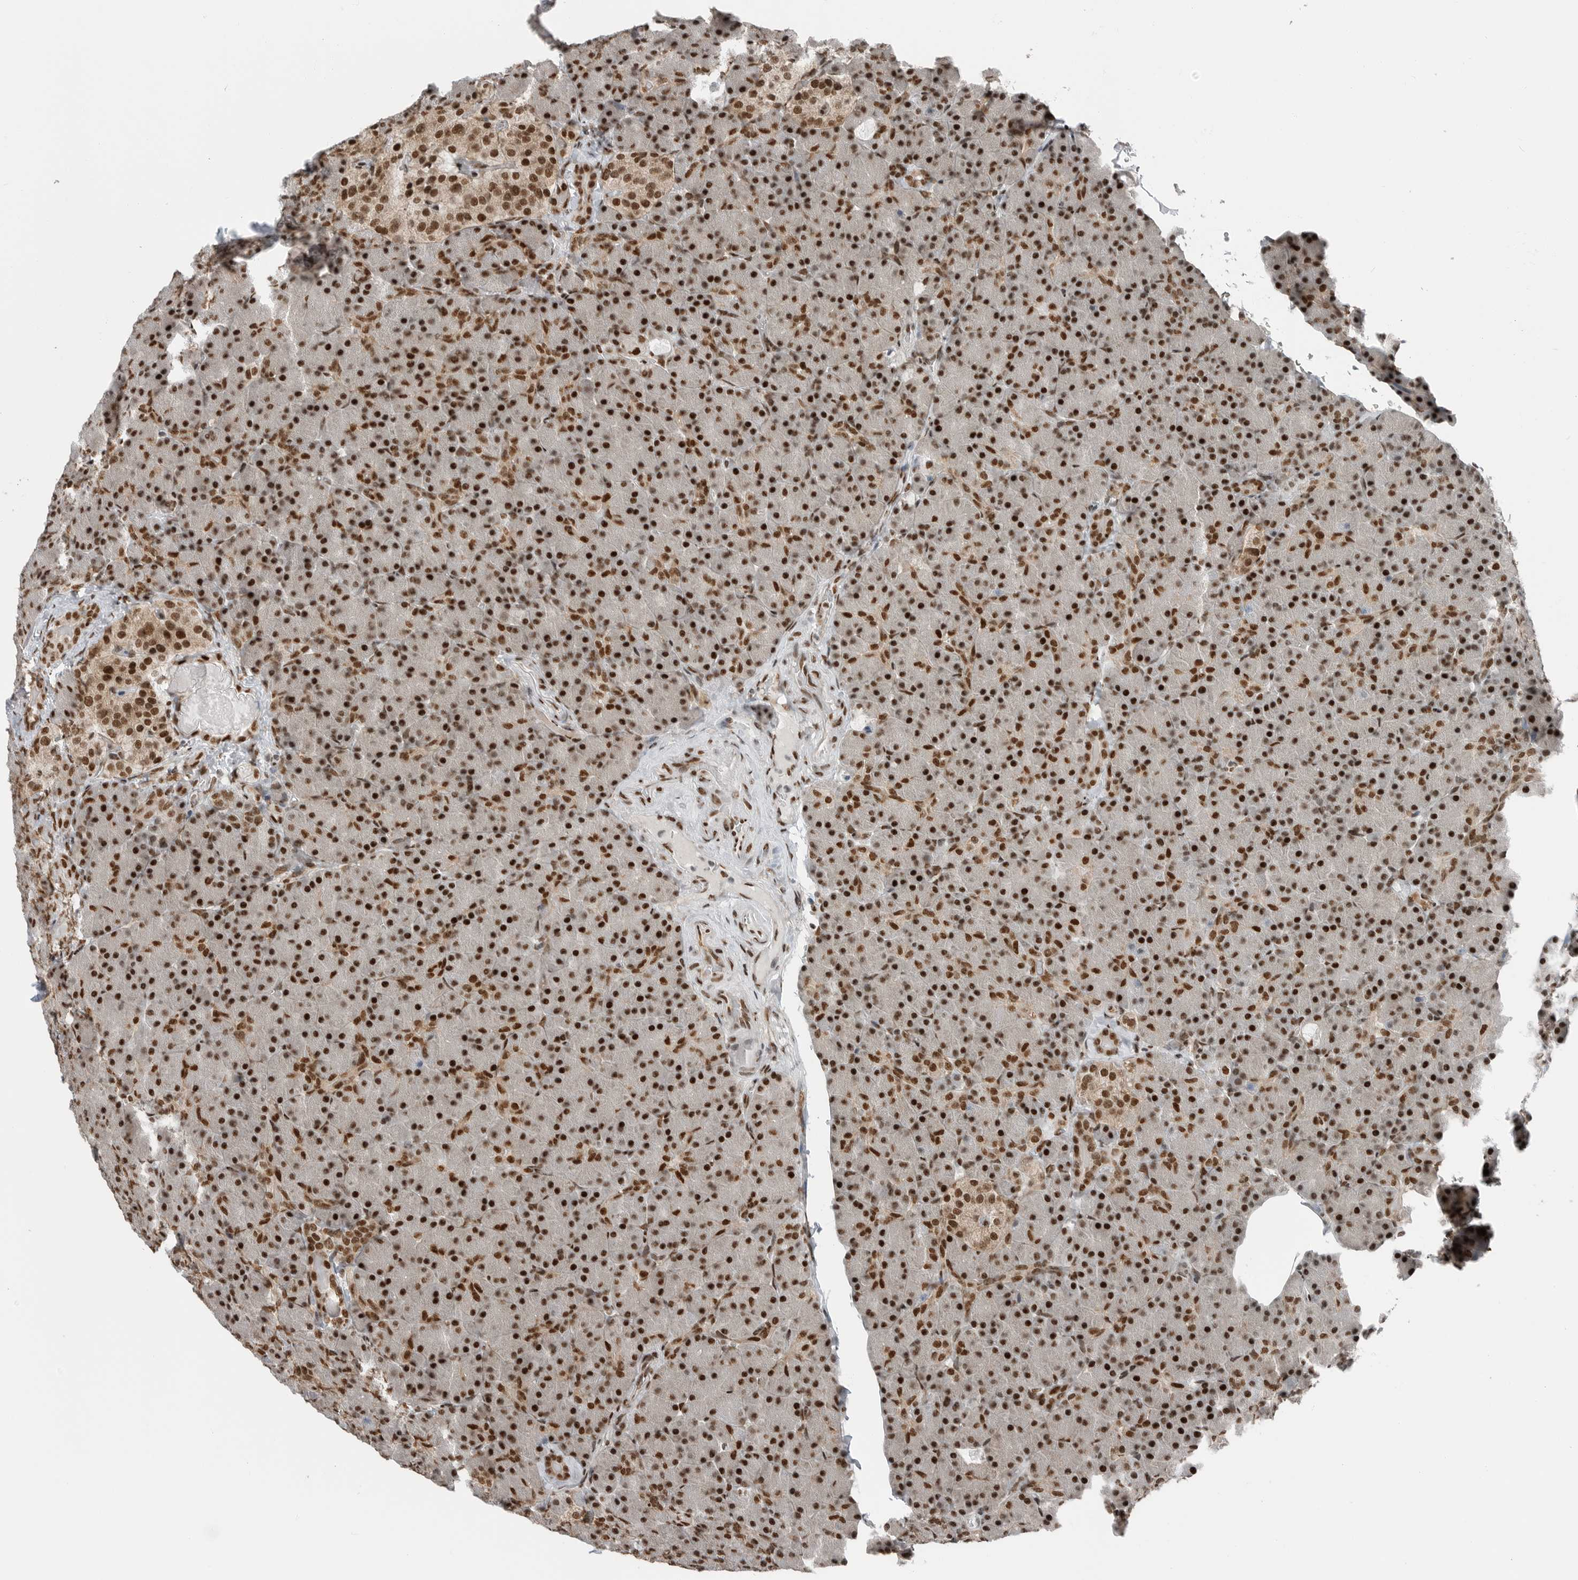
{"staining": {"intensity": "strong", "quantity": ">75%", "location": "nuclear"}, "tissue": "pancreas", "cell_type": "Exocrine glandular cells", "image_type": "normal", "snomed": [{"axis": "morphology", "description": "Normal tissue, NOS"}, {"axis": "topography", "description": "Pancreas"}], "caption": "Protein analysis of benign pancreas shows strong nuclear expression in approximately >75% of exocrine glandular cells.", "gene": "BLZF1", "patient": {"sex": "female", "age": 43}}